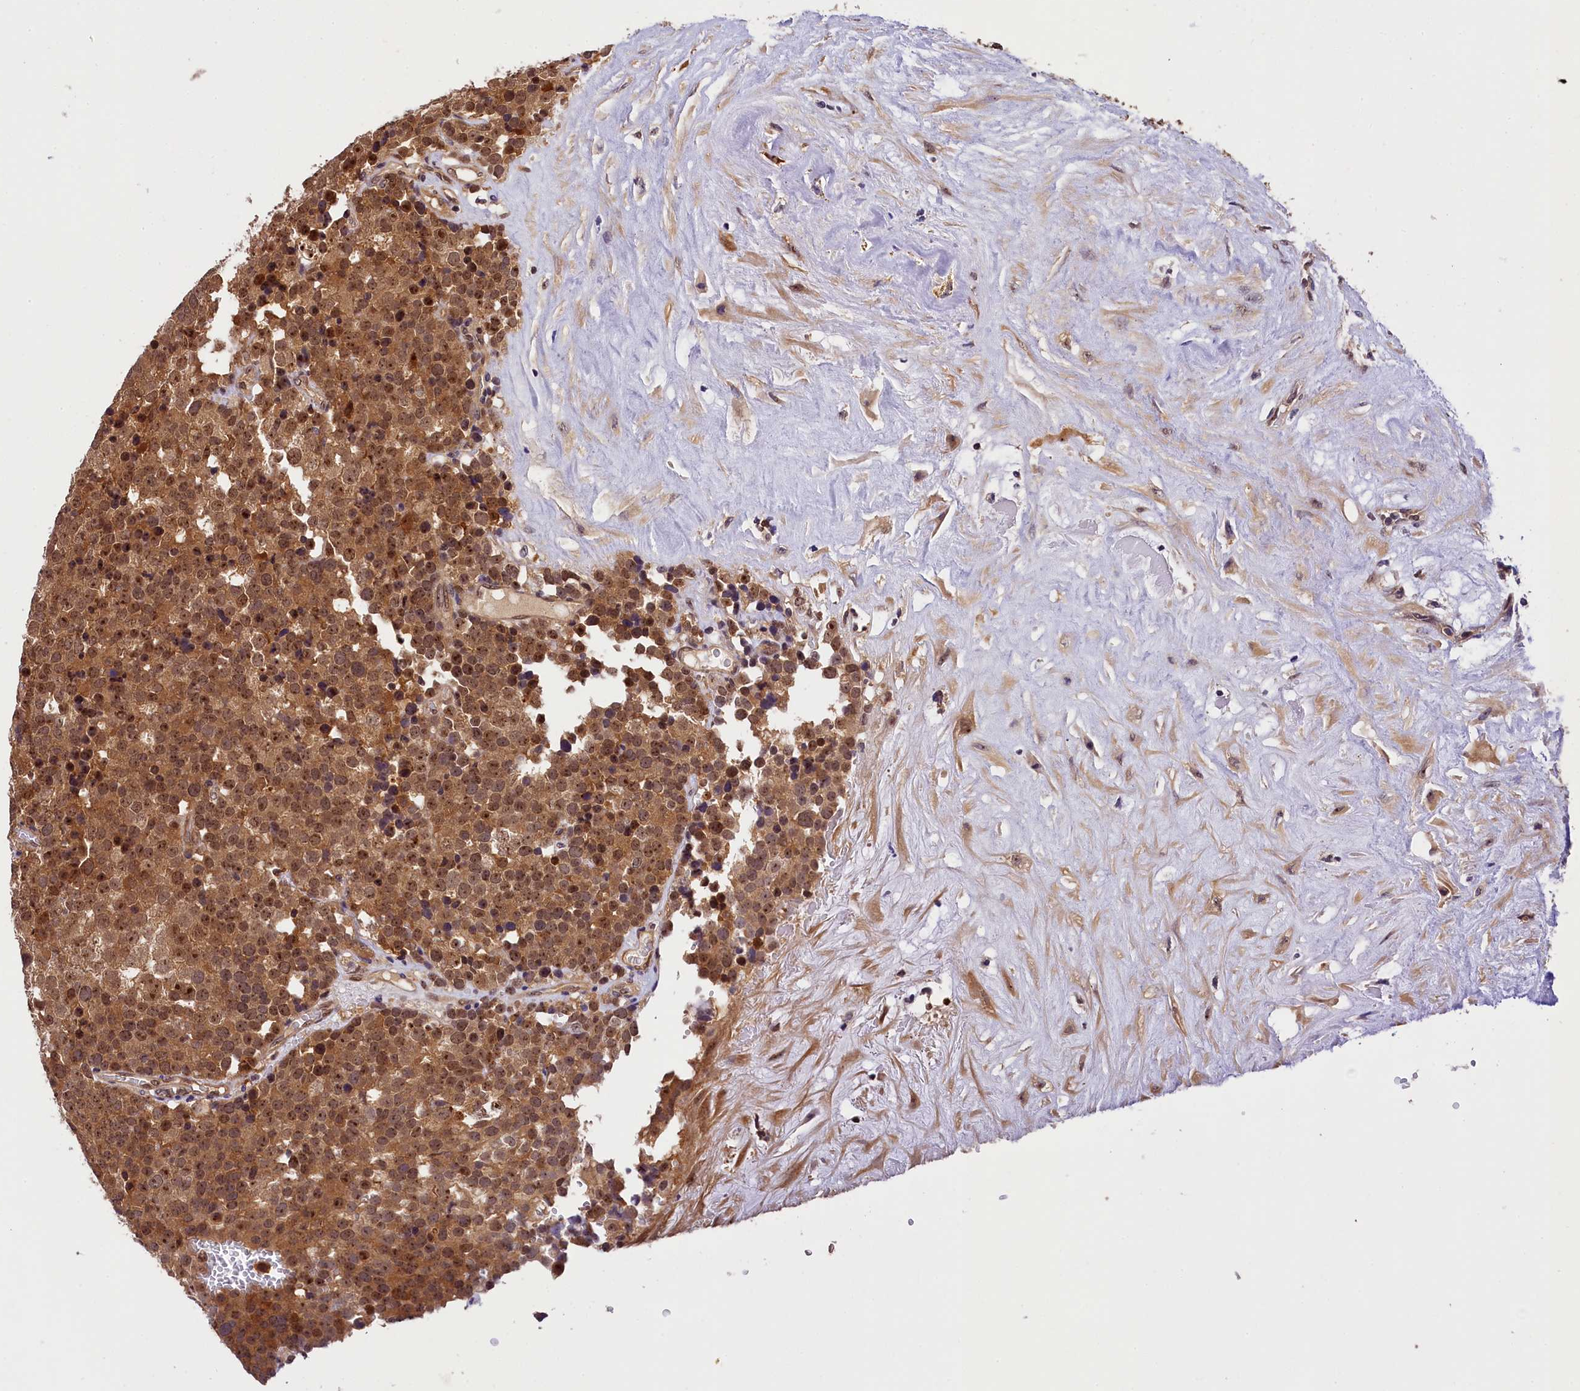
{"staining": {"intensity": "moderate", "quantity": ">75%", "location": "cytoplasmic/membranous,nuclear"}, "tissue": "testis cancer", "cell_type": "Tumor cells", "image_type": "cancer", "snomed": [{"axis": "morphology", "description": "Seminoma, NOS"}, {"axis": "topography", "description": "Testis"}], "caption": "This micrograph exhibits IHC staining of testis seminoma, with medium moderate cytoplasmic/membranous and nuclear staining in about >75% of tumor cells.", "gene": "EIF6", "patient": {"sex": "male", "age": 71}}